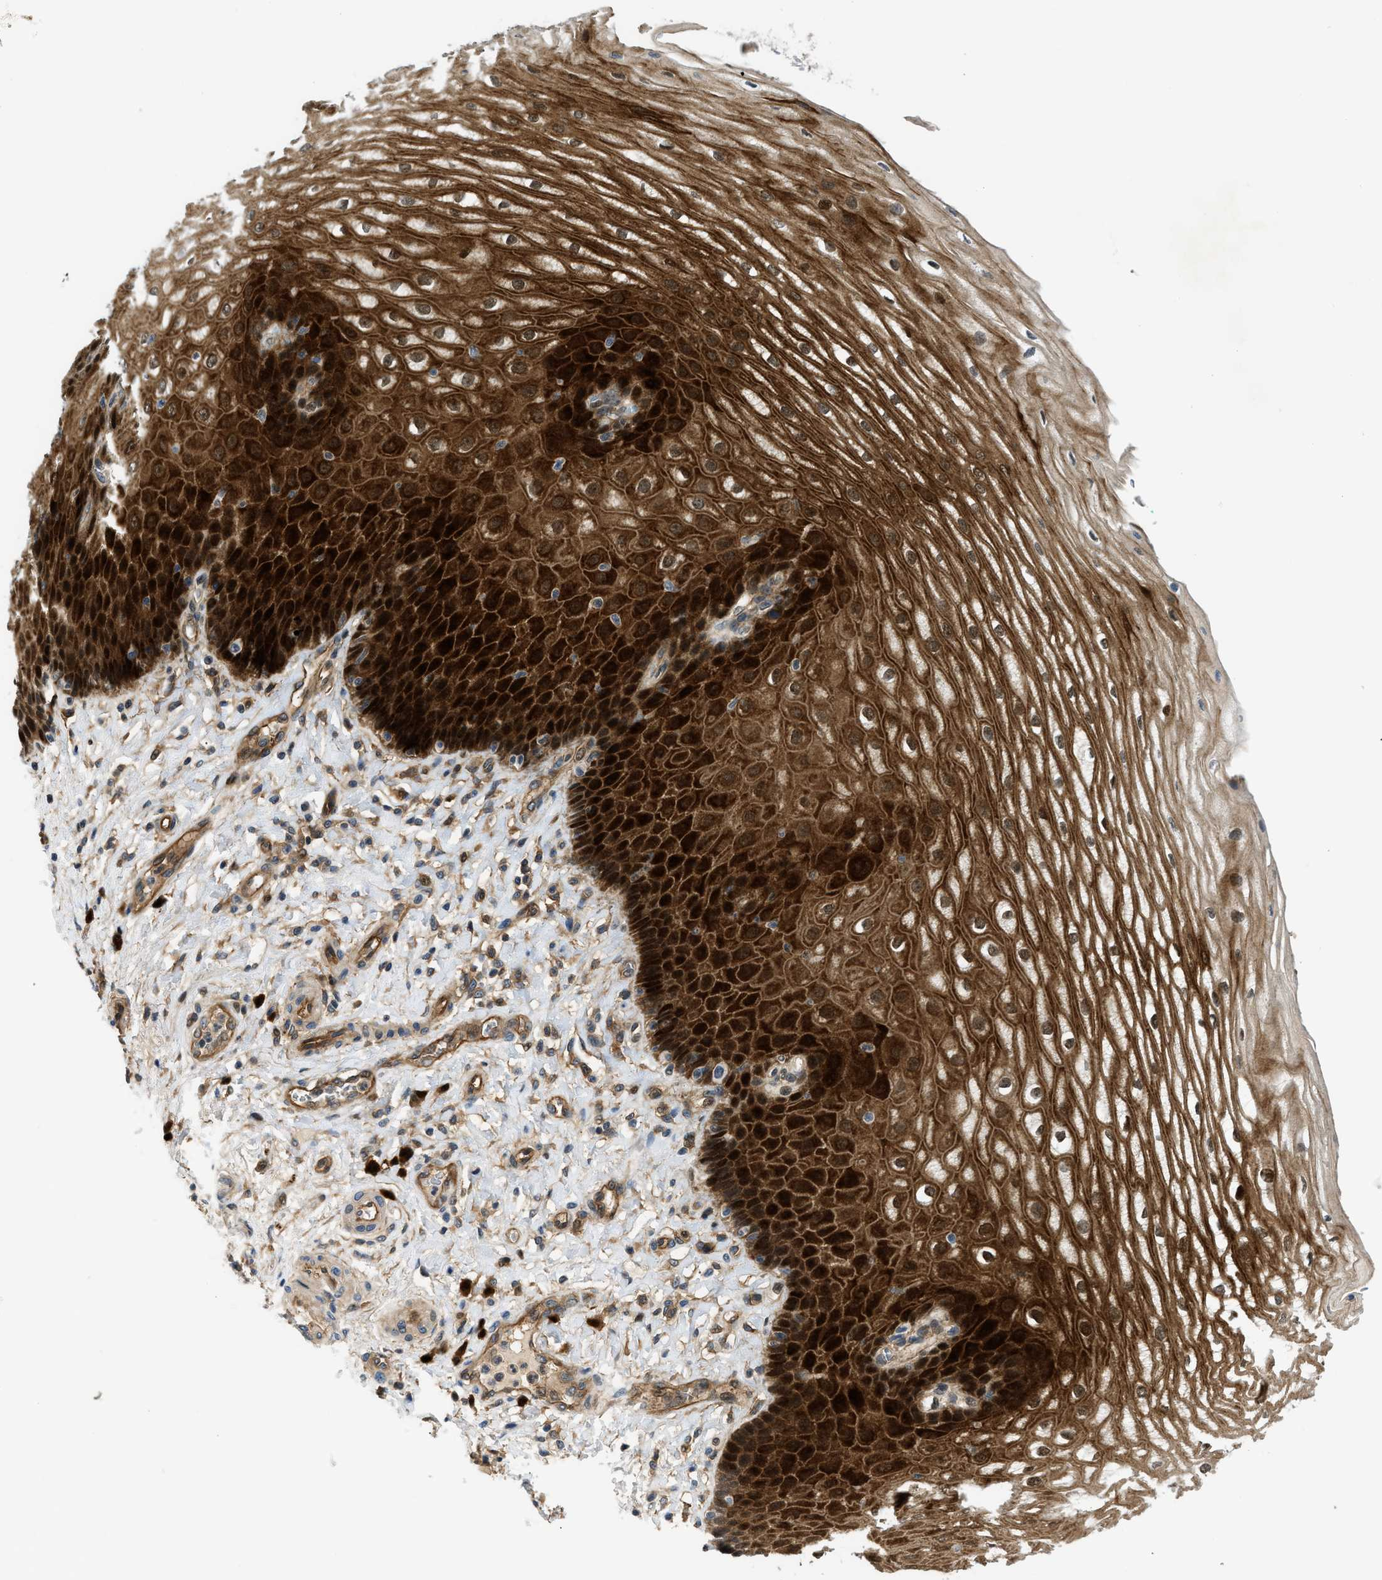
{"staining": {"intensity": "strong", "quantity": ">75%", "location": "cytoplasmic/membranous,nuclear"}, "tissue": "esophagus", "cell_type": "Squamous epithelial cells", "image_type": "normal", "snomed": [{"axis": "morphology", "description": "Normal tissue, NOS"}, {"axis": "topography", "description": "Esophagus"}], "caption": "The photomicrograph demonstrates staining of normal esophagus, revealing strong cytoplasmic/membranous,nuclear protein positivity (brown color) within squamous epithelial cells.", "gene": "TRAK2", "patient": {"sex": "male", "age": 54}}